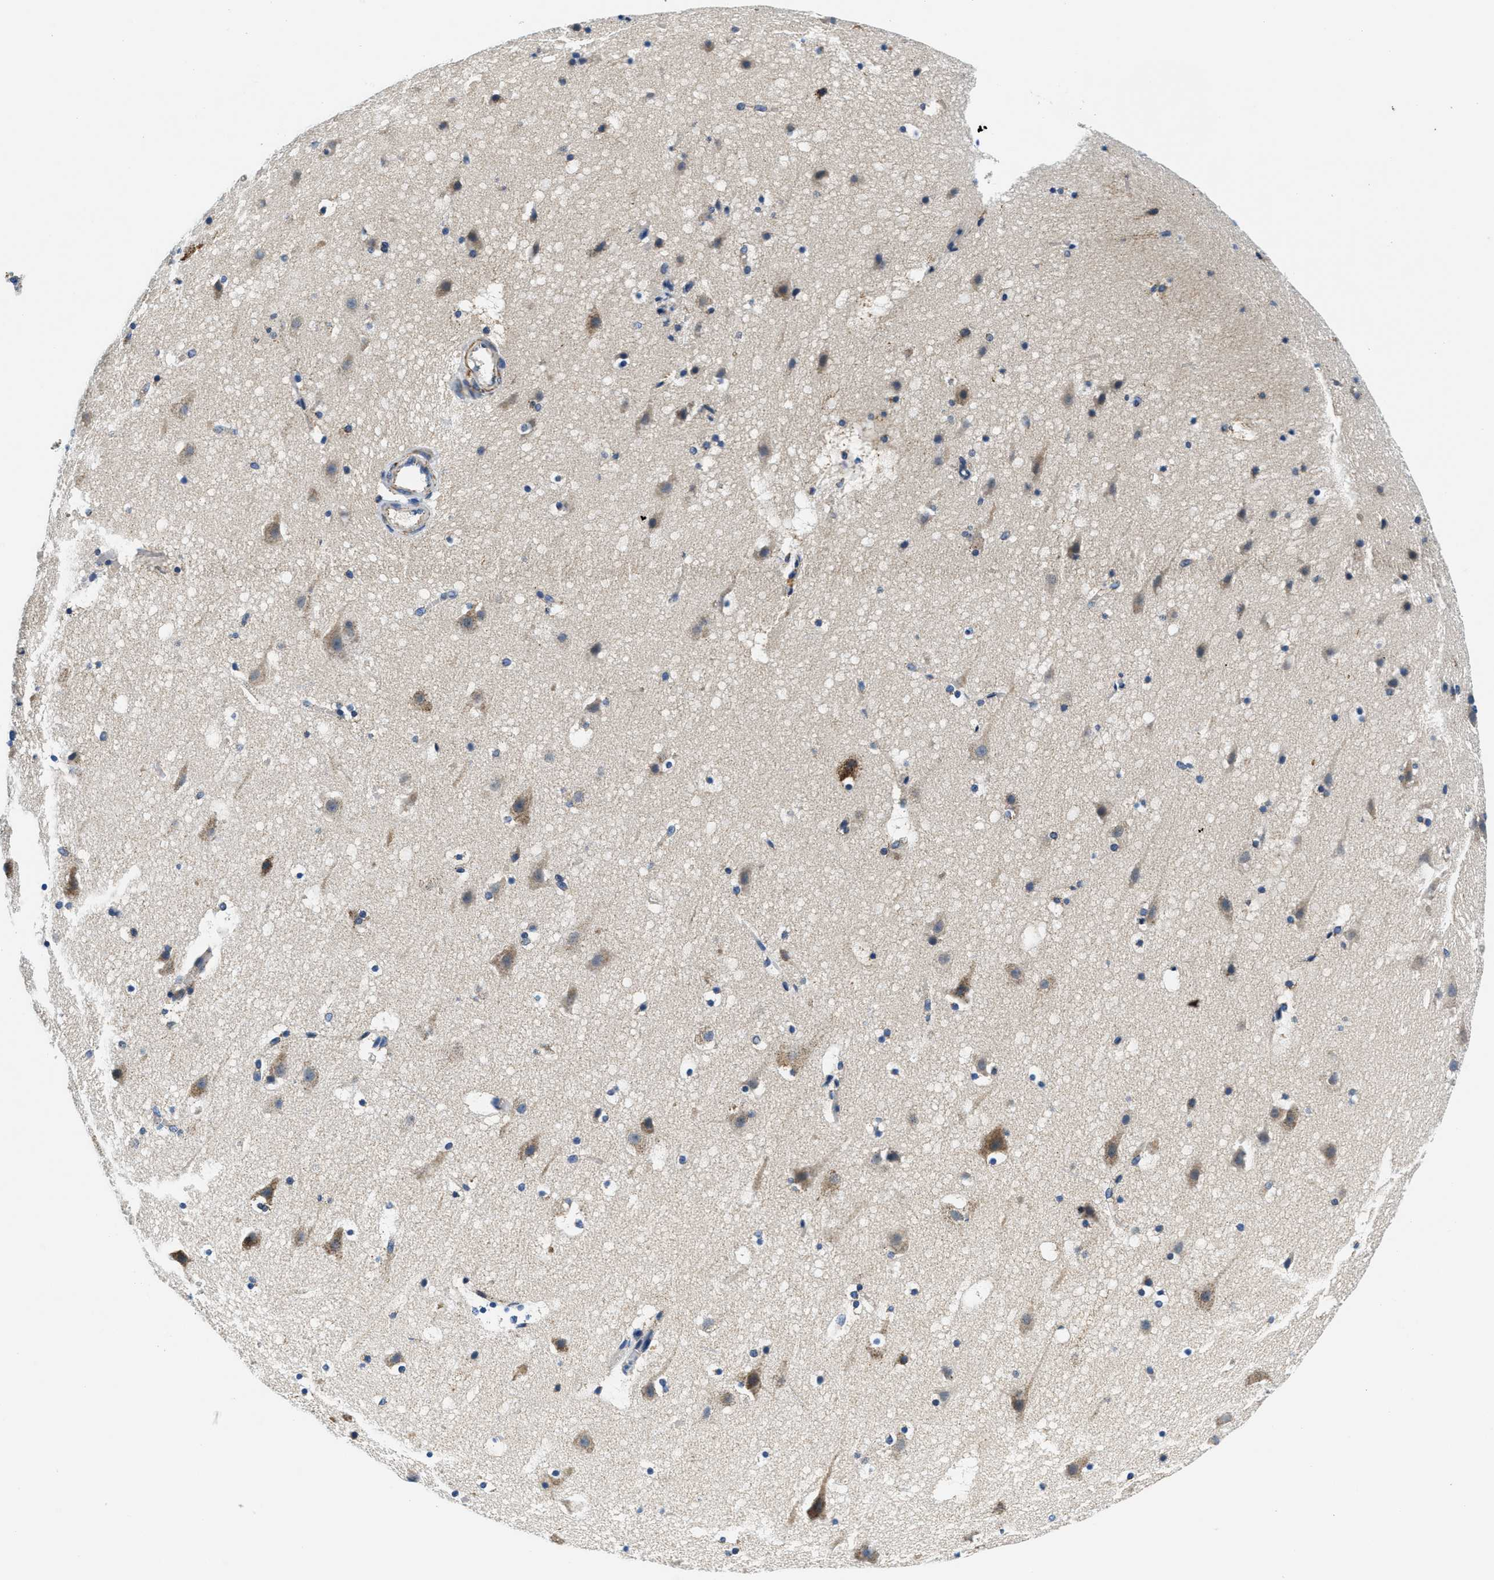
{"staining": {"intensity": "moderate", "quantity": ">75%", "location": "cytoplasmic/membranous"}, "tissue": "cerebral cortex", "cell_type": "Endothelial cells", "image_type": "normal", "snomed": [{"axis": "morphology", "description": "Normal tissue, NOS"}, {"axis": "topography", "description": "Cerebral cortex"}], "caption": "A brown stain labels moderate cytoplasmic/membranous staining of a protein in endothelial cells of normal human cerebral cortex.", "gene": "SAMD4B", "patient": {"sex": "male", "age": 45}}